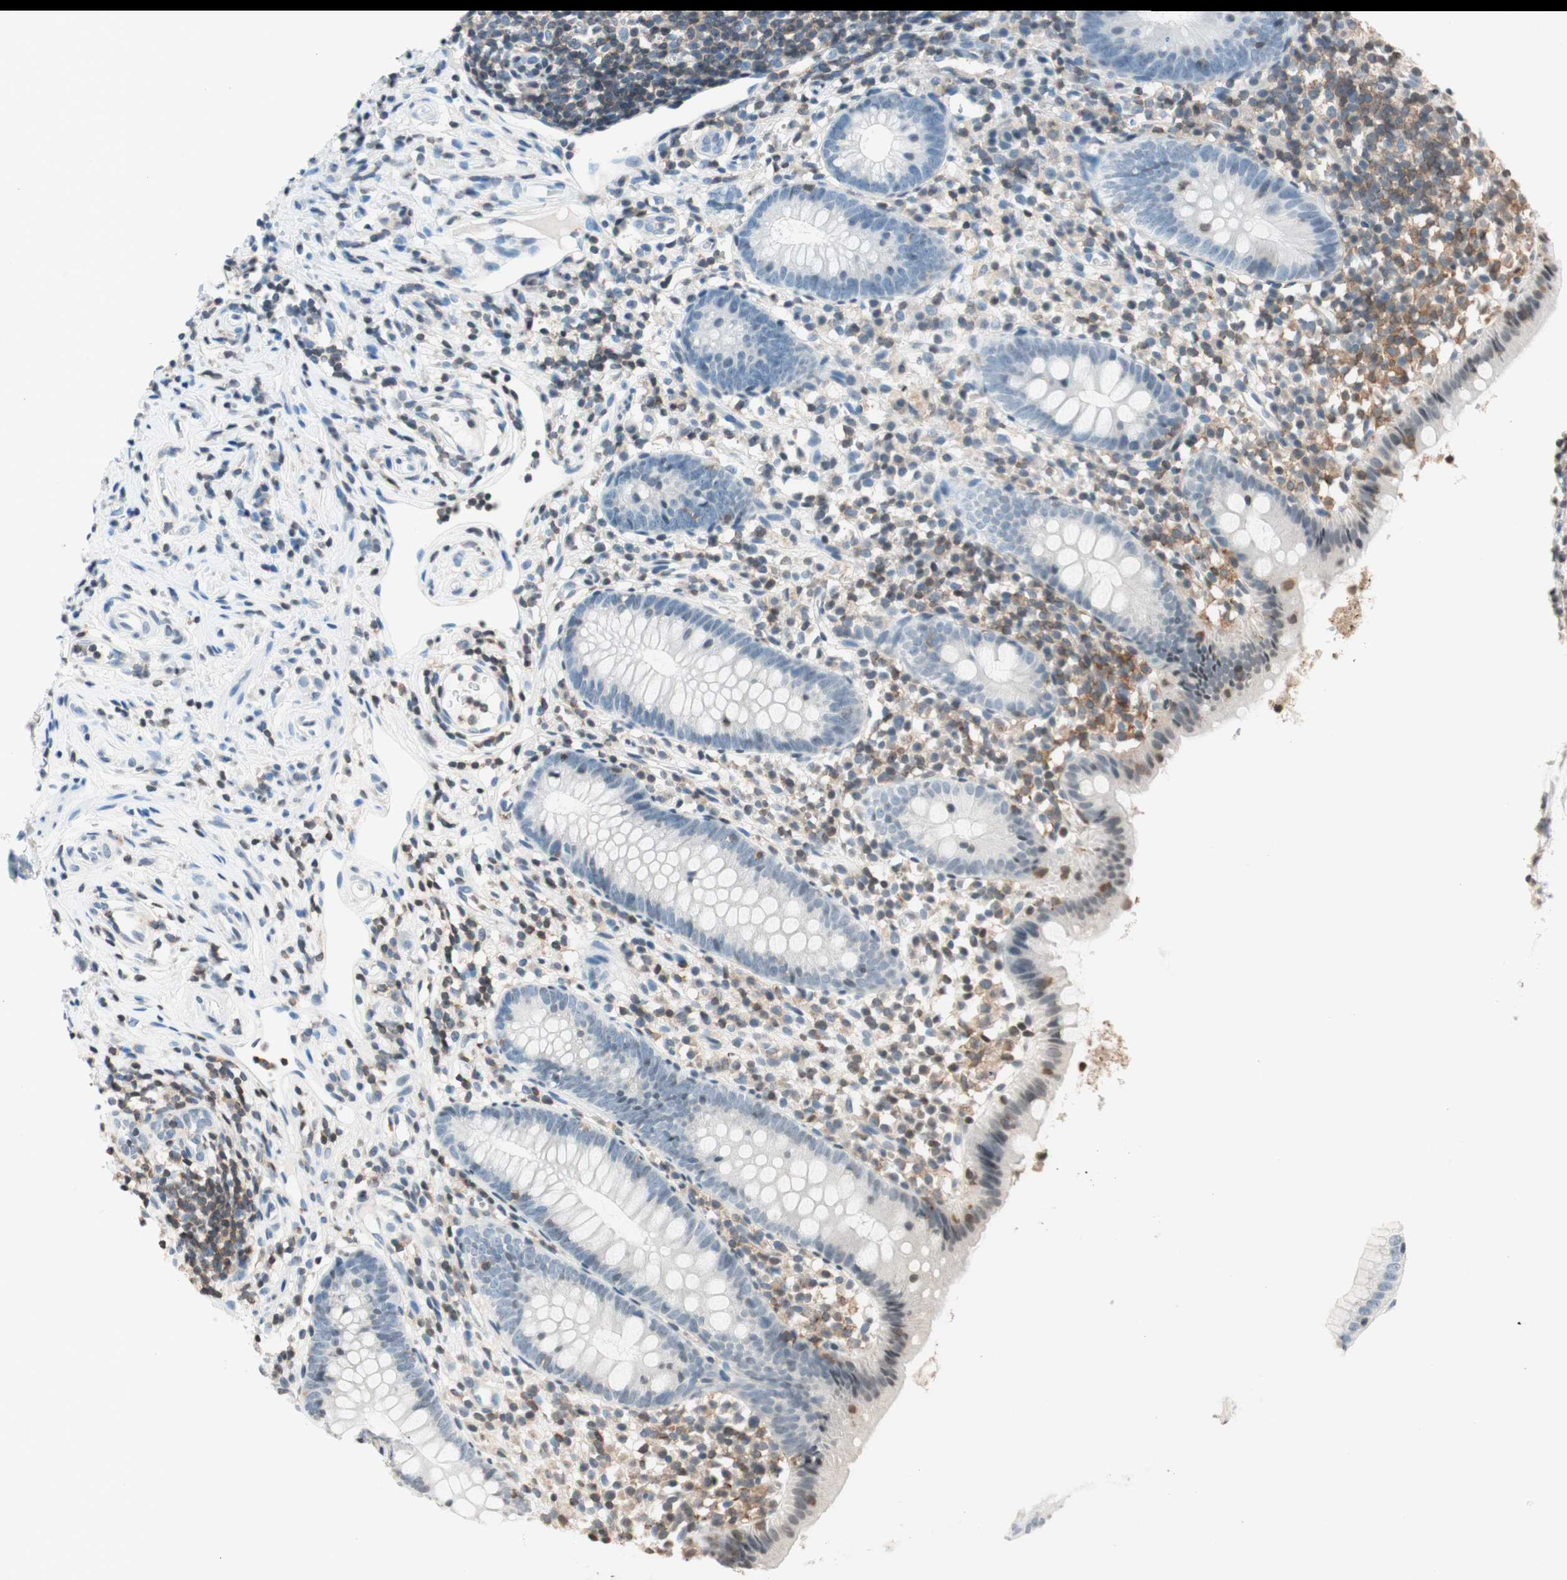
{"staining": {"intensity": "negative", "quantity": "none", "location": "none"}, "tissue": "appendix", "cell_type": "Glandular cells", "image_type": "normal", "snomed": [{"axis": "morphology", "description": "Normal tissue, NOS"}, {"axis": "topography", "description": "Appendix"}], "caption": "Protein analysis of unremarkable appendix demonstrates no significant staining in glandular cells. (DAB (3,3'-diaminobenzidine) IHC visualized using brightfield microscopy, high magnification).", "gene": "WIPF1", "patient": {"sex": "female", "age": 20}}